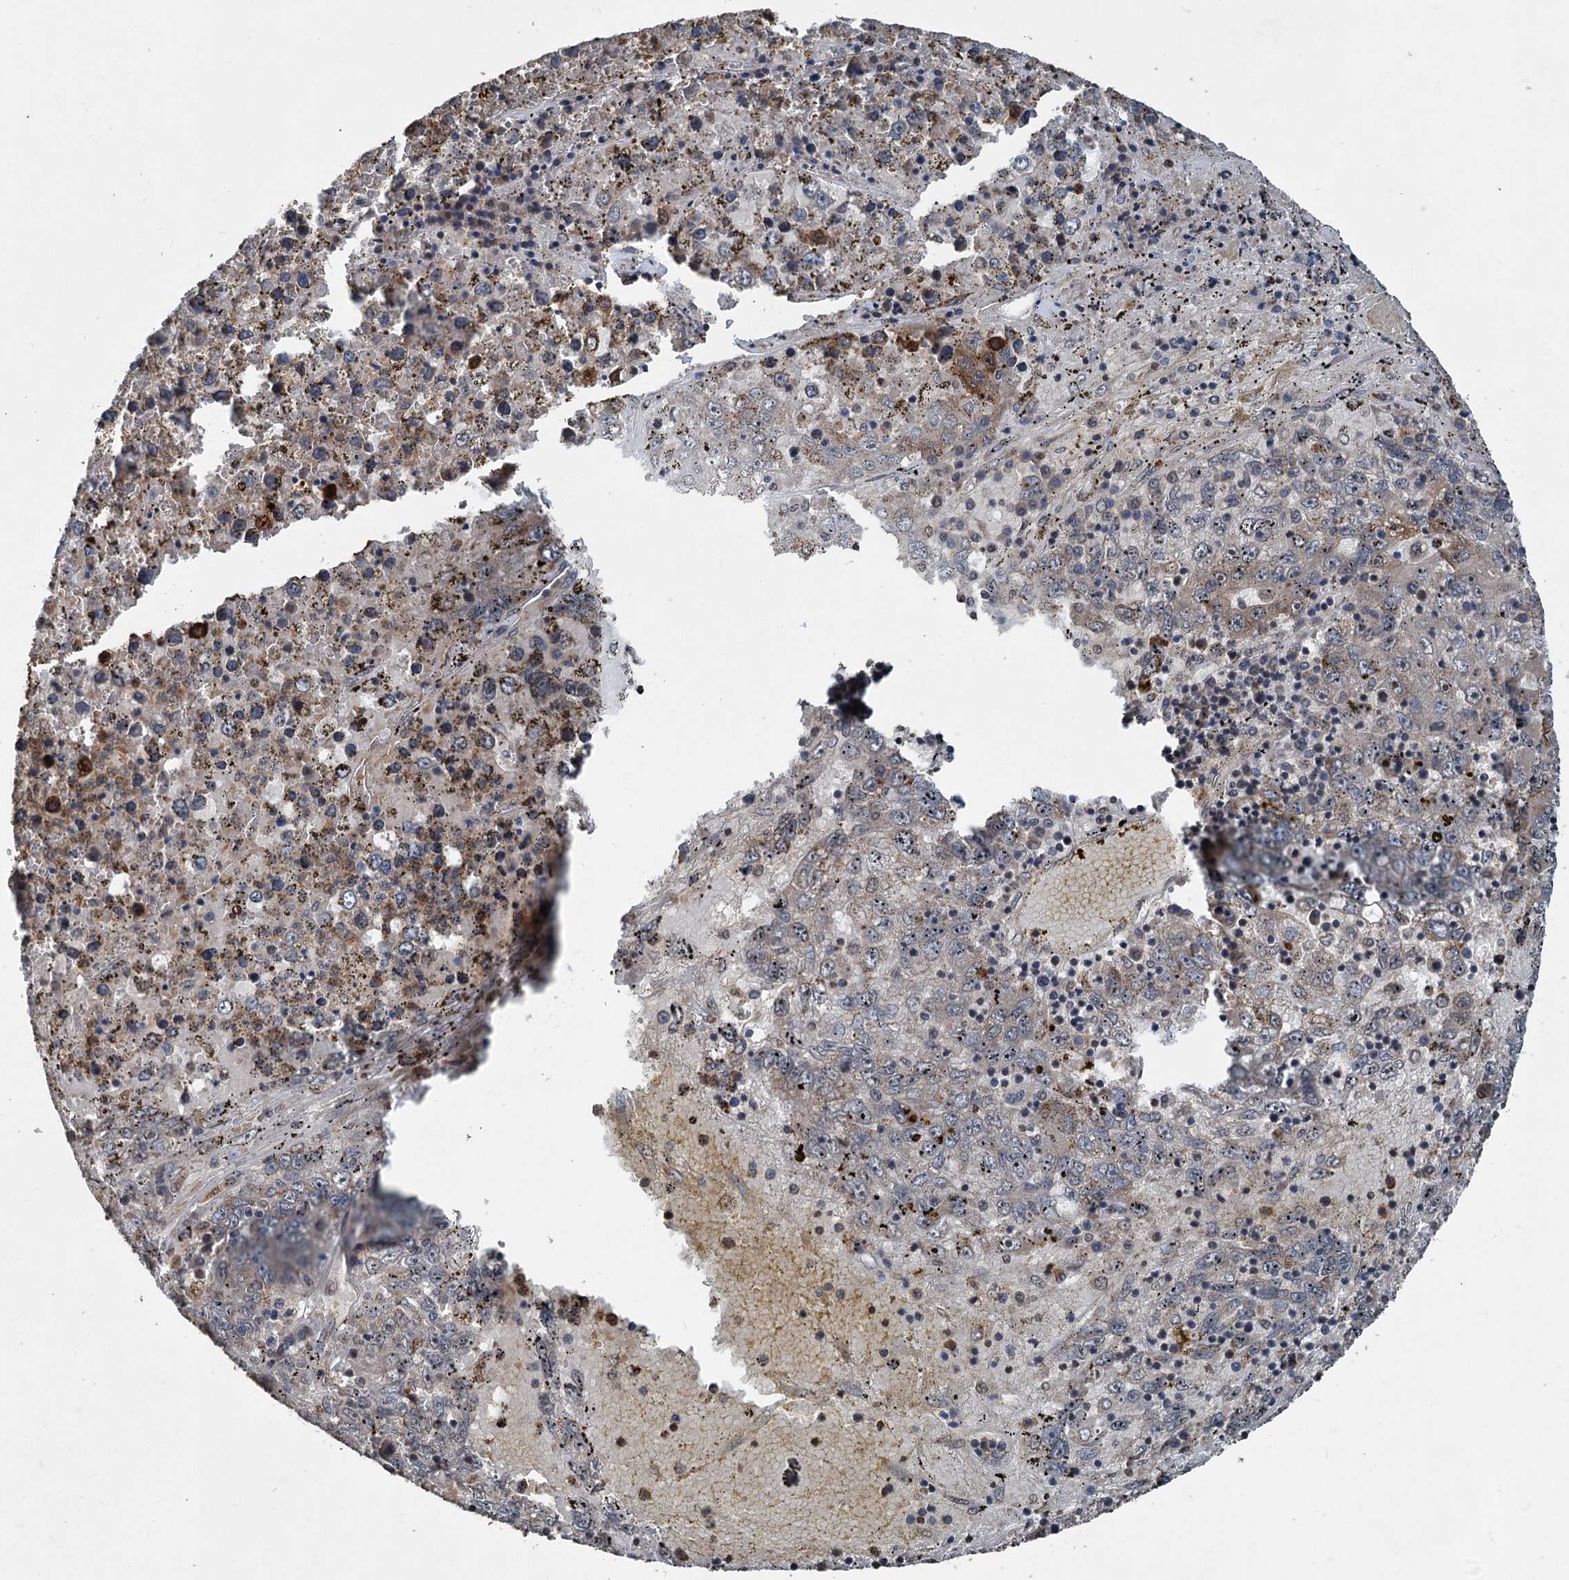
{"staining": {"intensity": "moderate", "quantity": "25%-75%", "location": "cytoplasmic/membranous"}, "tissue": "liver cancer", "cell_type": "Tumor cells", "image_type": "cancer", "snomed": [{"axis": "morphology", "description": "Carcinoma, Hepatocellular, NOS"}, {"axis": "topography", "description": "Liver"}], "caption": "Liver hepatocellular carcinoma stained with a brown dye displays moderate cytoplasmic/membranous positive expression in approximately 25%-75% of tumor cells.", "gene": "N4BP2L2", "patient": {"sex": "male", "age": 49}}